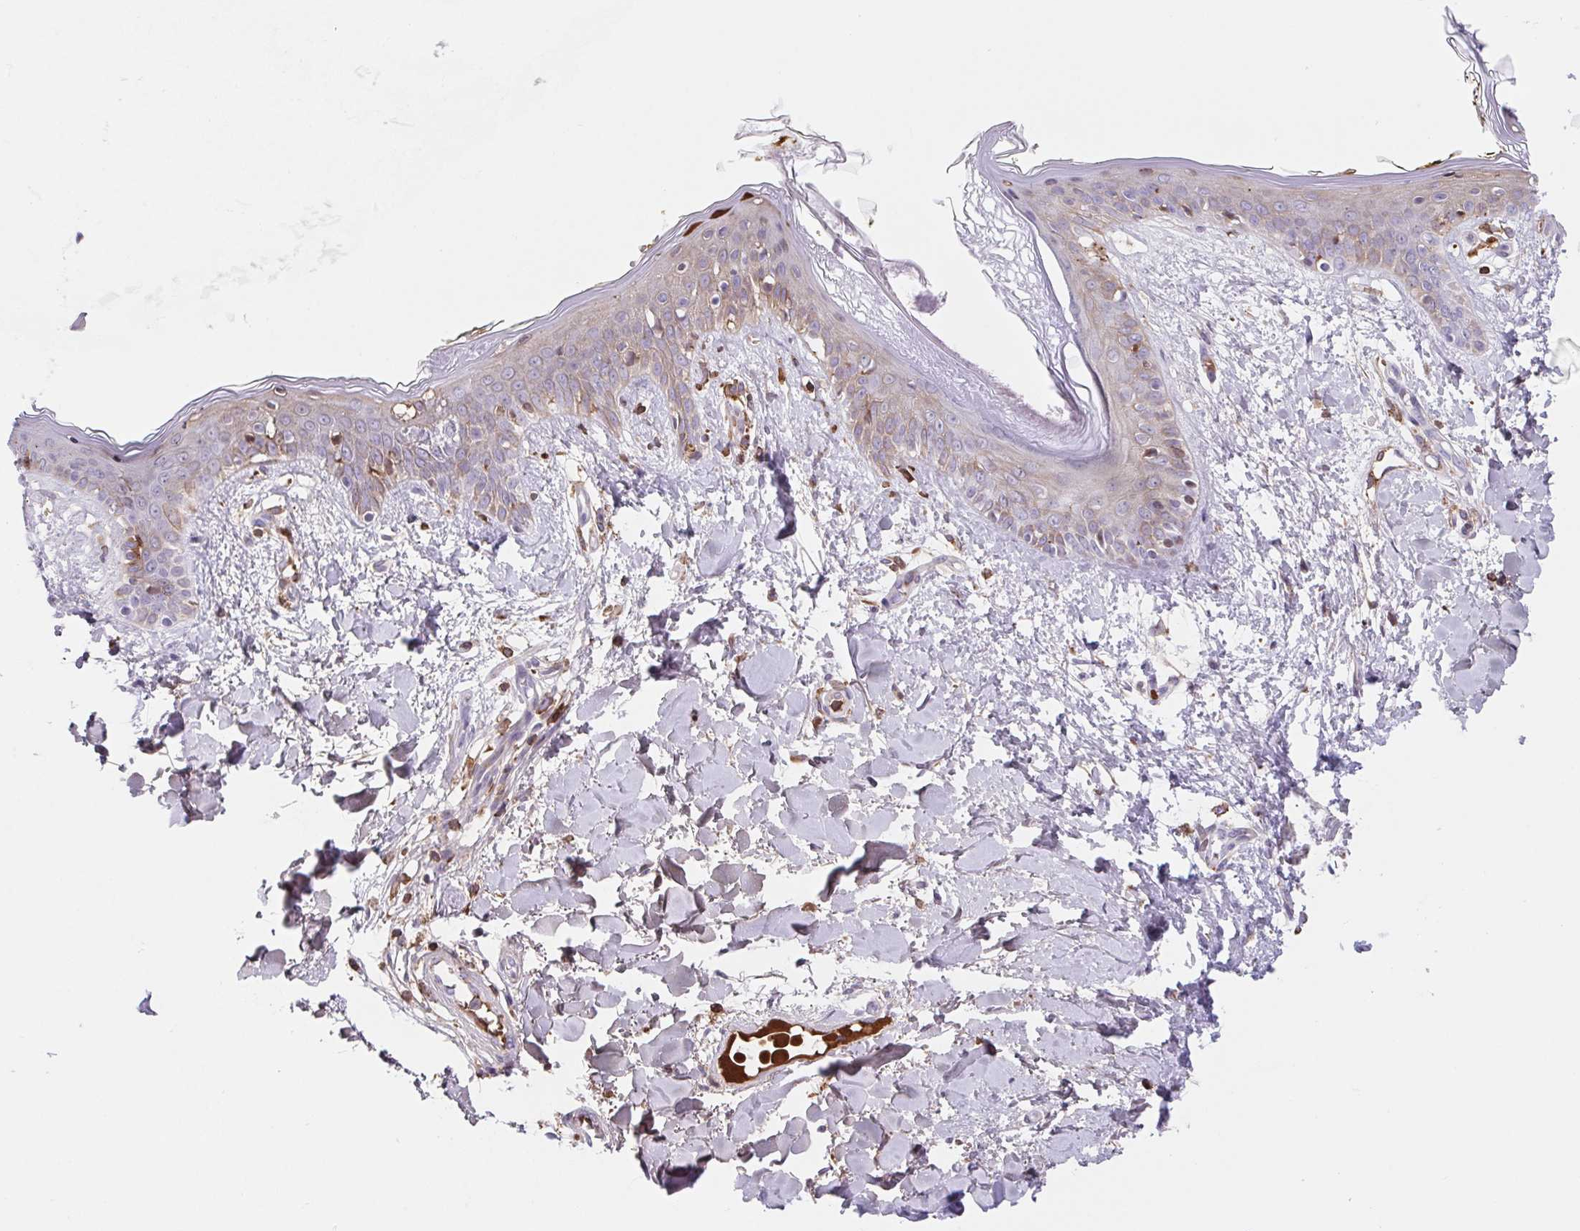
{"staining": {"intensity": "negative", "quantity": "none", "location": "none"}, "tissue": "skin", "cell_type": "Fibroblasts", "image_type": "normal", "snomed": [{"axis": "morphology", "description": "Normal tissue, NOS"}, {"axis": "topography", "description": "Skin"}], "caption": "IHC histopathology image of benign skin: human skin stained with DAB demonstrates no significant protein staining in fibroblasts.", "gene": "TPRG1", "patient": {"sex": "female", "age": 34}}